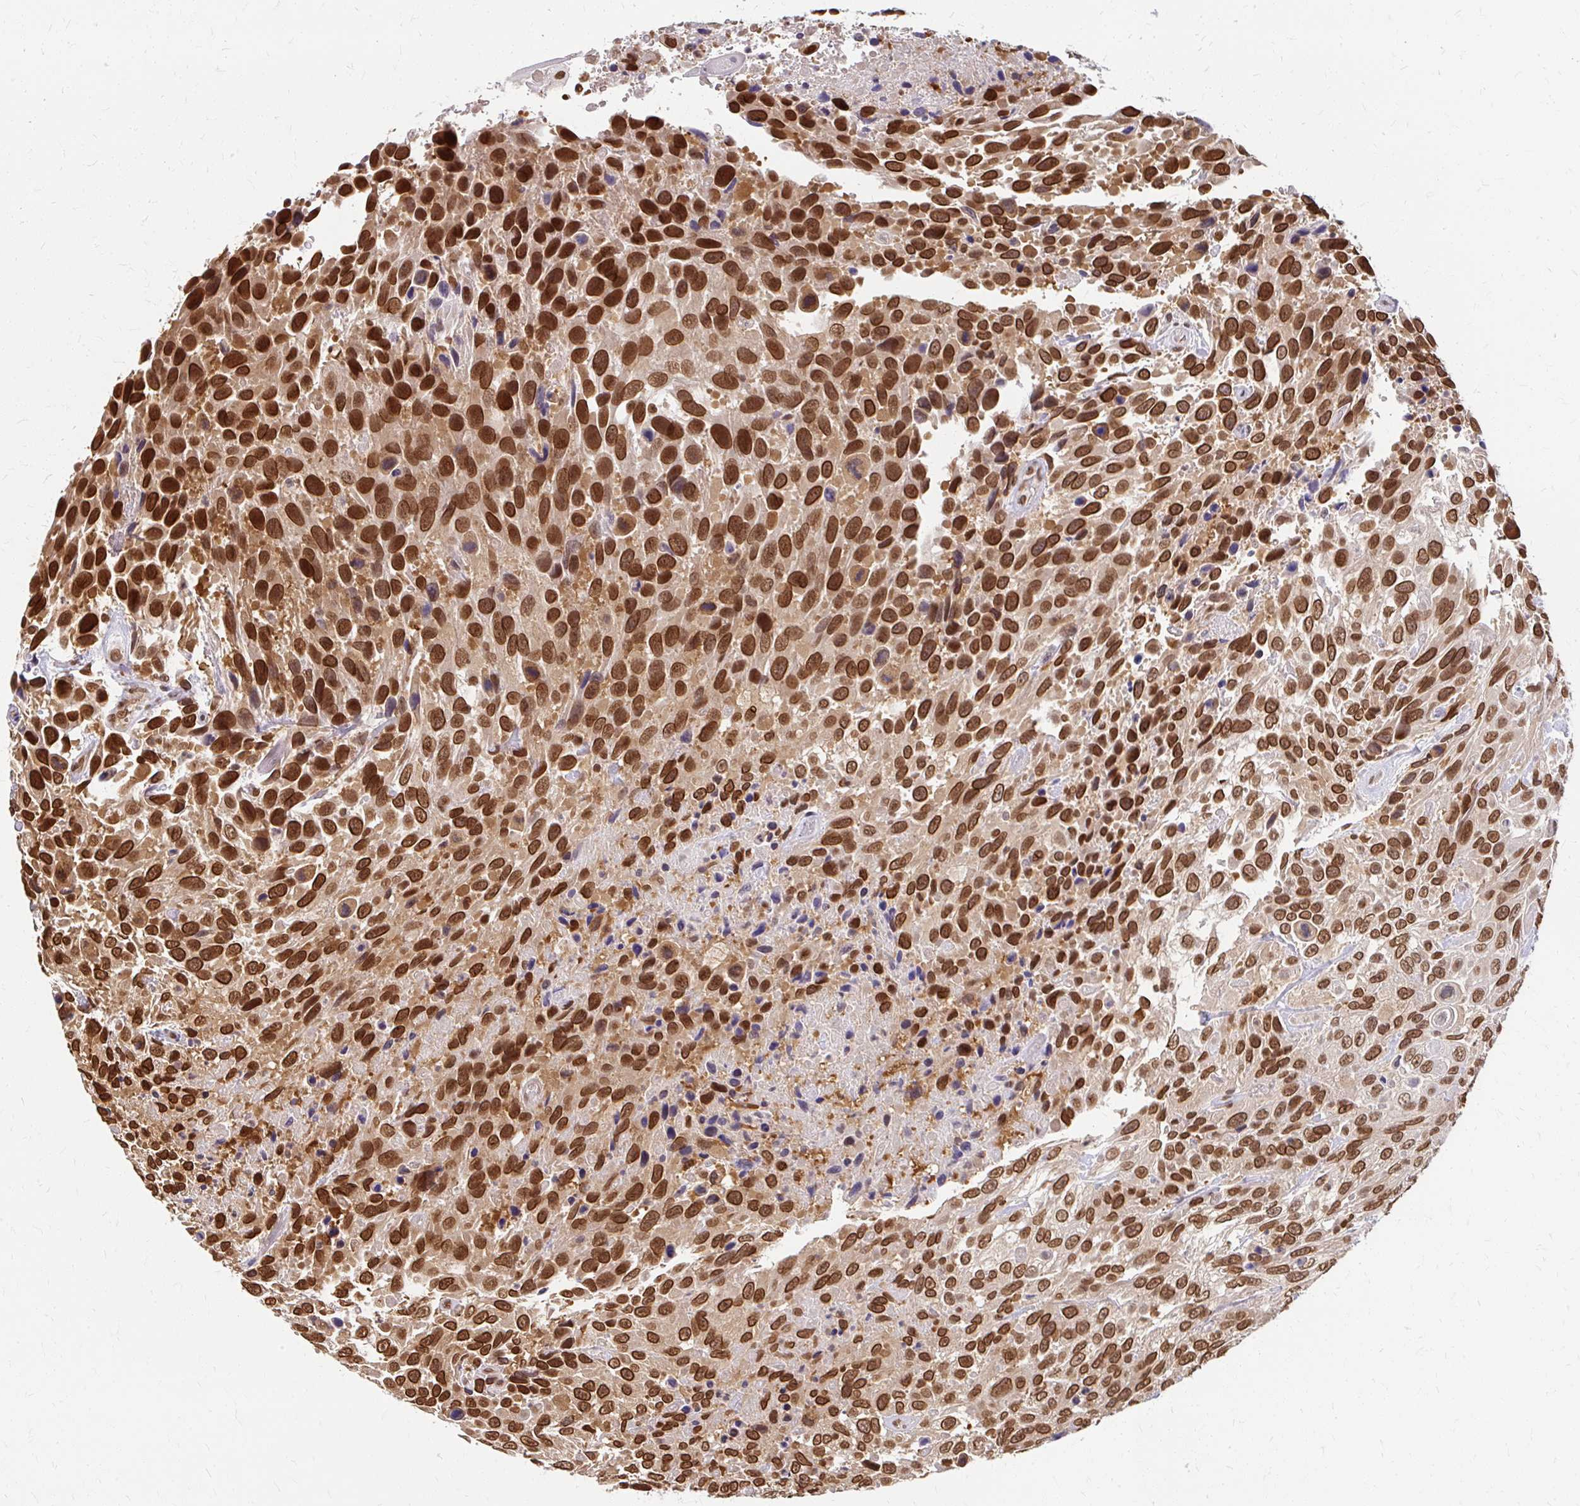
{"staining": {"intensity": "strong", "quantity": ">75%", "location": "cytoplasmic/membranous,nuclear"}, "tissue": "urothelial cancer", "cell_type": "Tumor cells", "image_type": "cancer", "snomed": [{"axis": "morphology", "description": "Urothelial carcinoma, High grade"}, {"axis": "topography", "description": "Urinary bladder"}], "caption": "Human urothelial carcinoma (high-grade) stained for a protein (brown) displays strong cytoplasmic/membranous and nuclear positive positivity in about >75% of tumor cells.", "gene": "XPO1", "patient": {"sex": "female", "age": 70}}